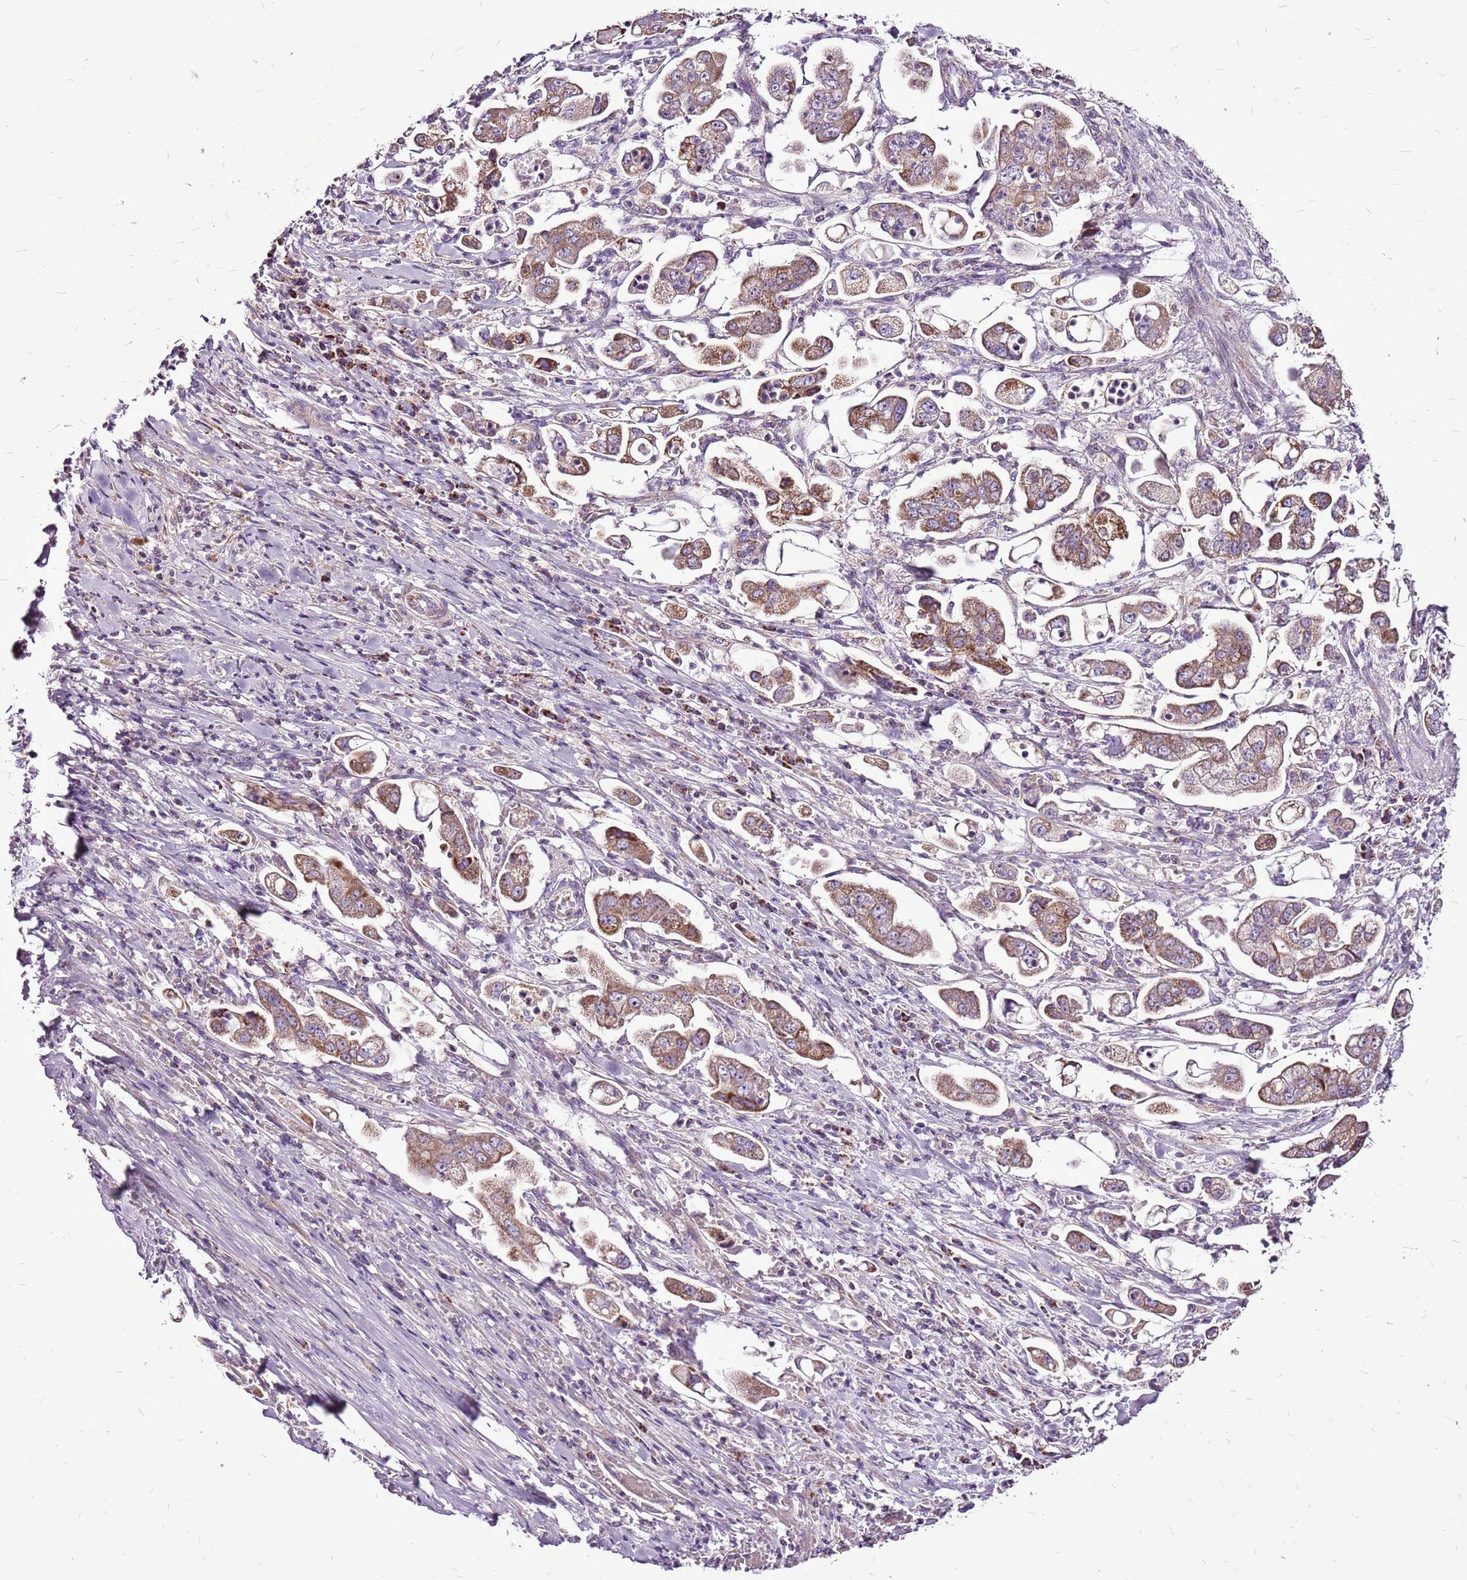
{"staining": {"intensity": "moderate", "quantity": ">75%", "location": "cytoplasmic/membranous"}, "tissue": "stomach cancer", "cell_type": "Tumor cells", "image_type": "cancer", "snomed": [{"axis": "morphology", "description": "Adenocarcinoma, NOS"}, {"axis": "topography", "description": "Stomach"}], "caption": "Stomach cancer (adenocarcinoma) stained for a protein (brown) reveals moderate cytoplasmic/membranous positive expression in approximately >75% of tumor cells.", "gene": "GCDH", "patient": {"sex": "male", "age": 62}}